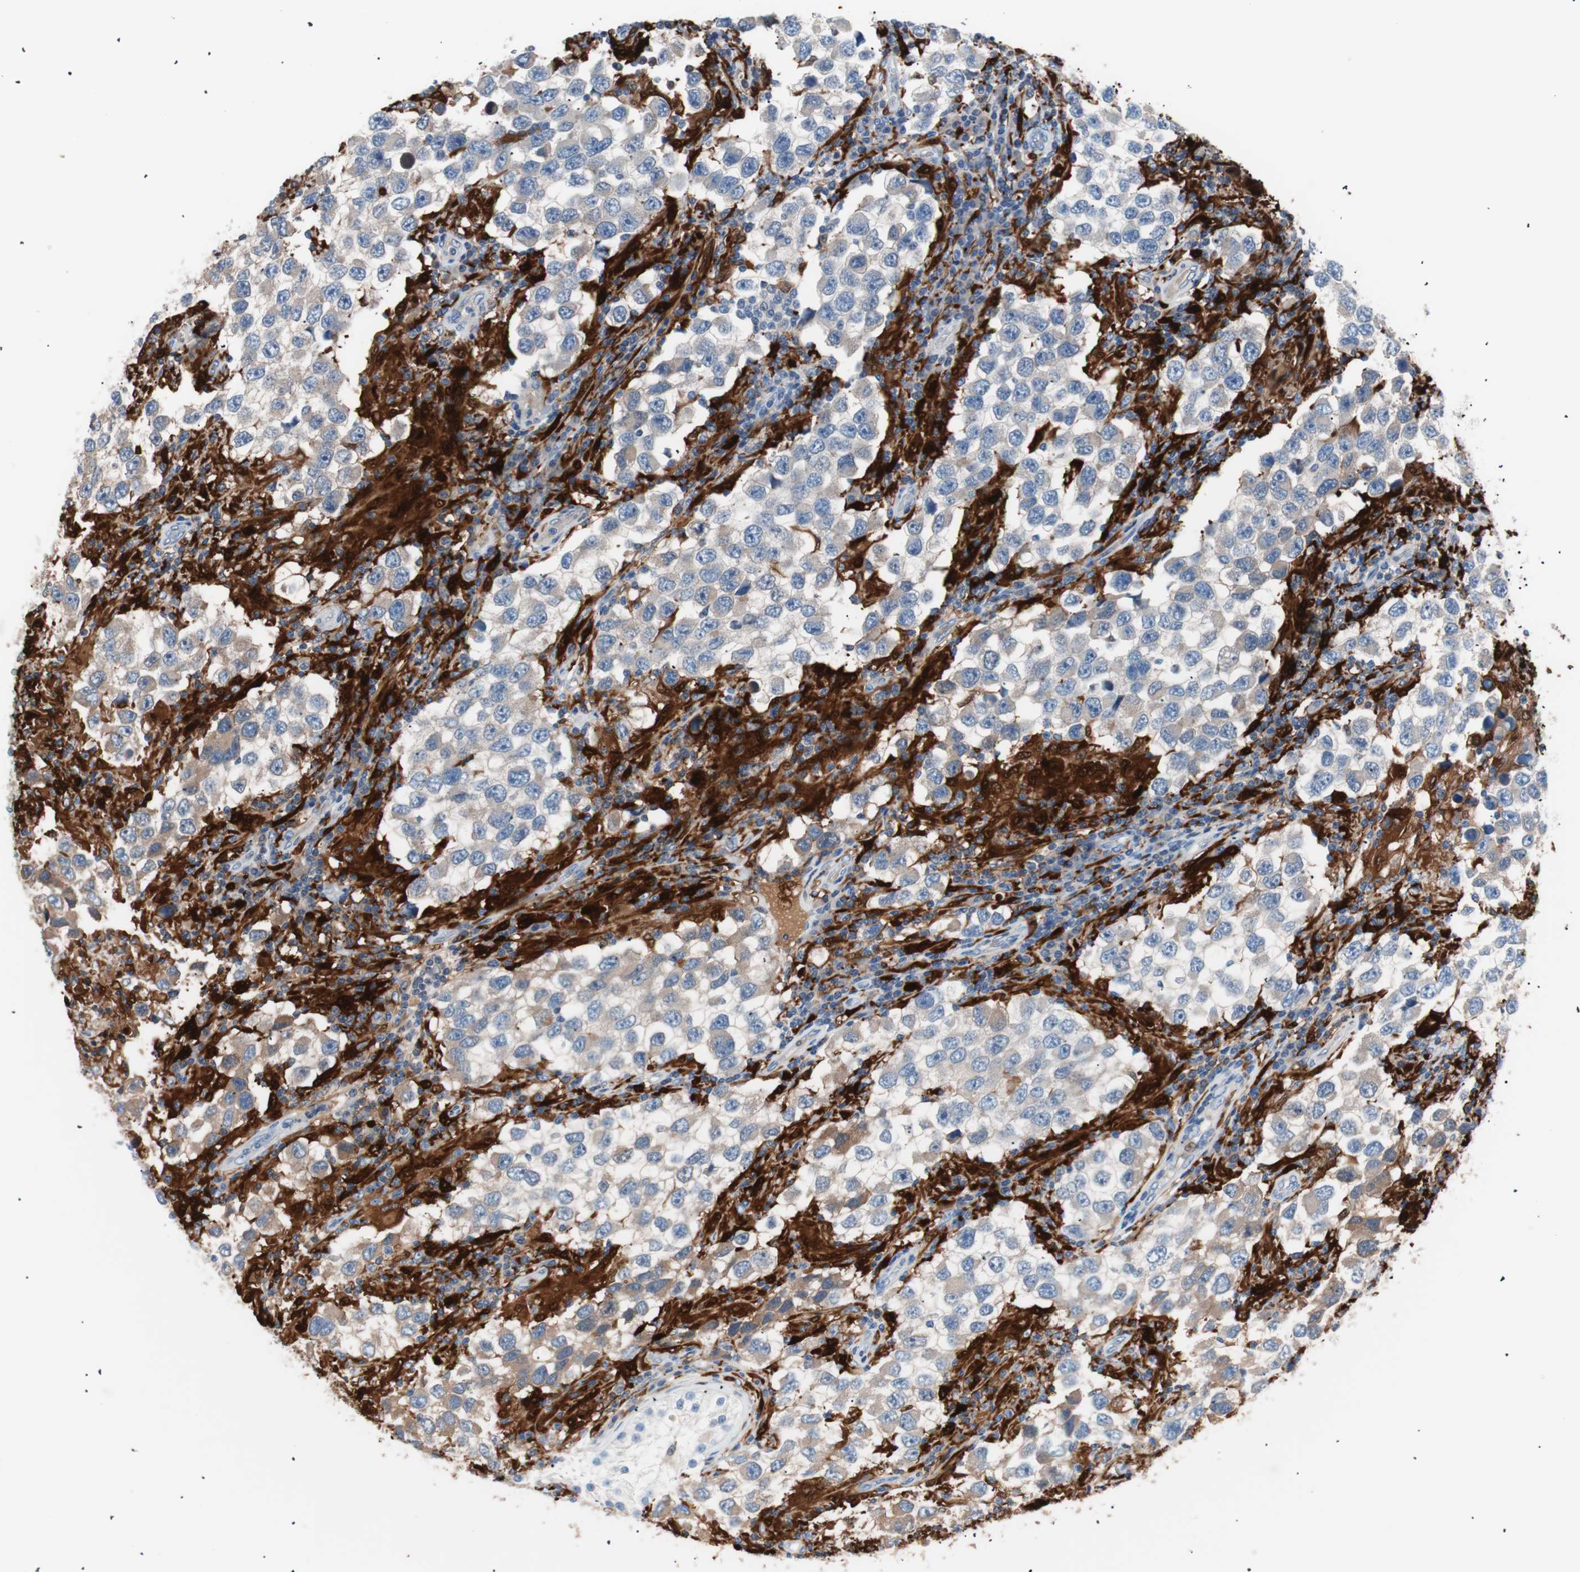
{"staining": {"intensity": "weak", "quantity": ">75%", "location": "cytoplasmic/membranous"}, "tissue": "testis cancer", "cell_type": "Tumor cells", "image_type": "cancer", "snomed": [{"axis": "morphology", "description": "Carcinoma, Embryonal, NOS"}, {"axis": "topography", "description": "Testis"}], "caption": "A micrograph of human embryonal carcinoma (testis) stained for a protein exhibits weak cytoplasmic/membranous brown staining in tumor cells. The staining is performed using DAB brown chromogen to label protein expression. The nuclei are counter-stained blue using hematoxylin.", "gene": "IL18", "patient": {"sex": "male", "age": 21}}